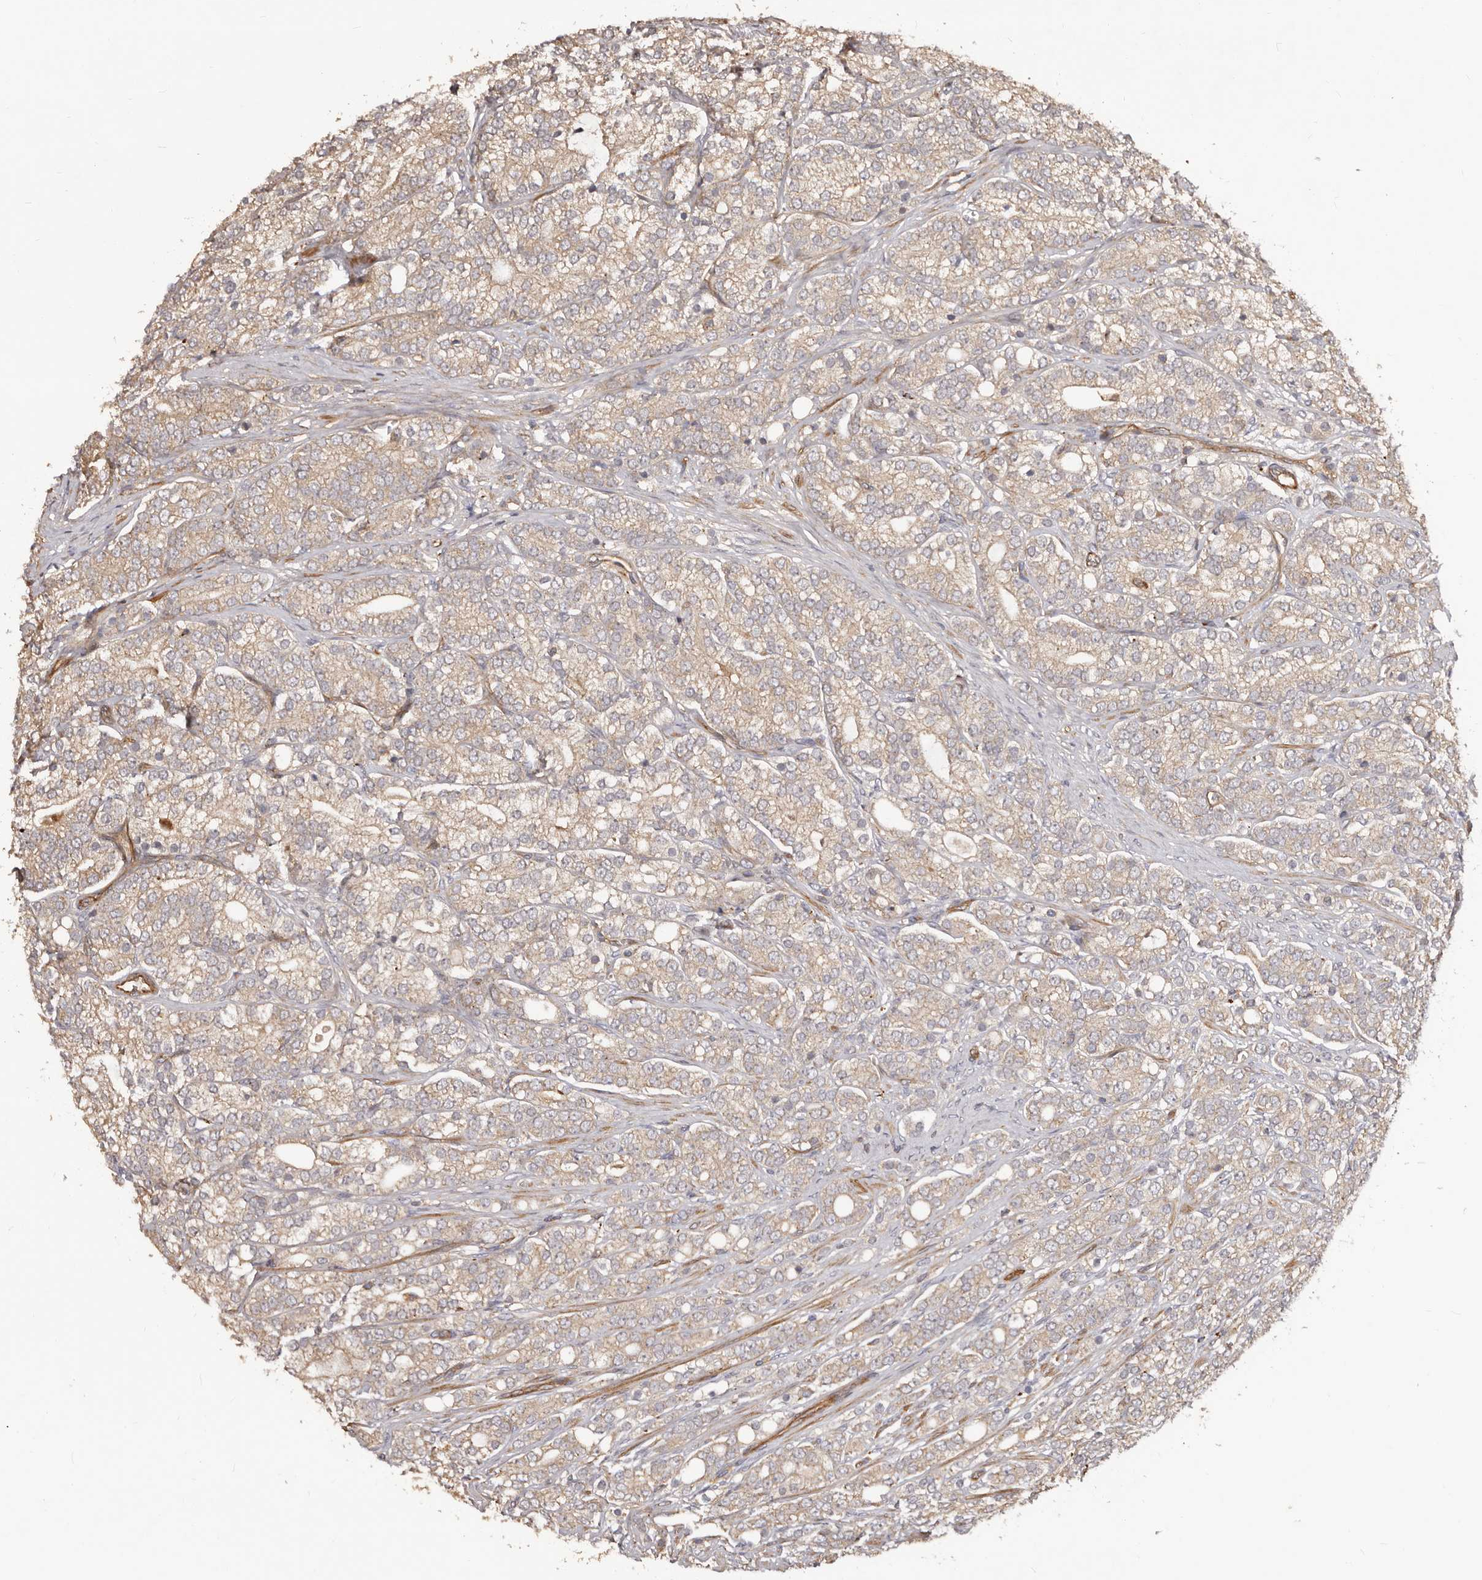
{"staining": {"intensity": "weak", "quantity": ">75%", "location": "cytoplasmic/membranous"}, "tissue": "prostate cancer", "cell_type": "Tumor cells", "image_type": "cancer", "snomed": [{"axis": "morphology", "description": "Adenocarcinoma, High grade"}, {"axis": "topography", "description": "Prostate"}], "caption": "This photomicrograph displays adenocarcinoma (high-grade) (prostate) stained with immunohistochemistry (IHC) to label a protein in brown. The cytoplasmic/membranous of tumor cells show weak positivity for the protein. Nuclei are counter-stained blue.", "gene": "GTPBP1", "patient": {"sex": "male", "age": 57}}